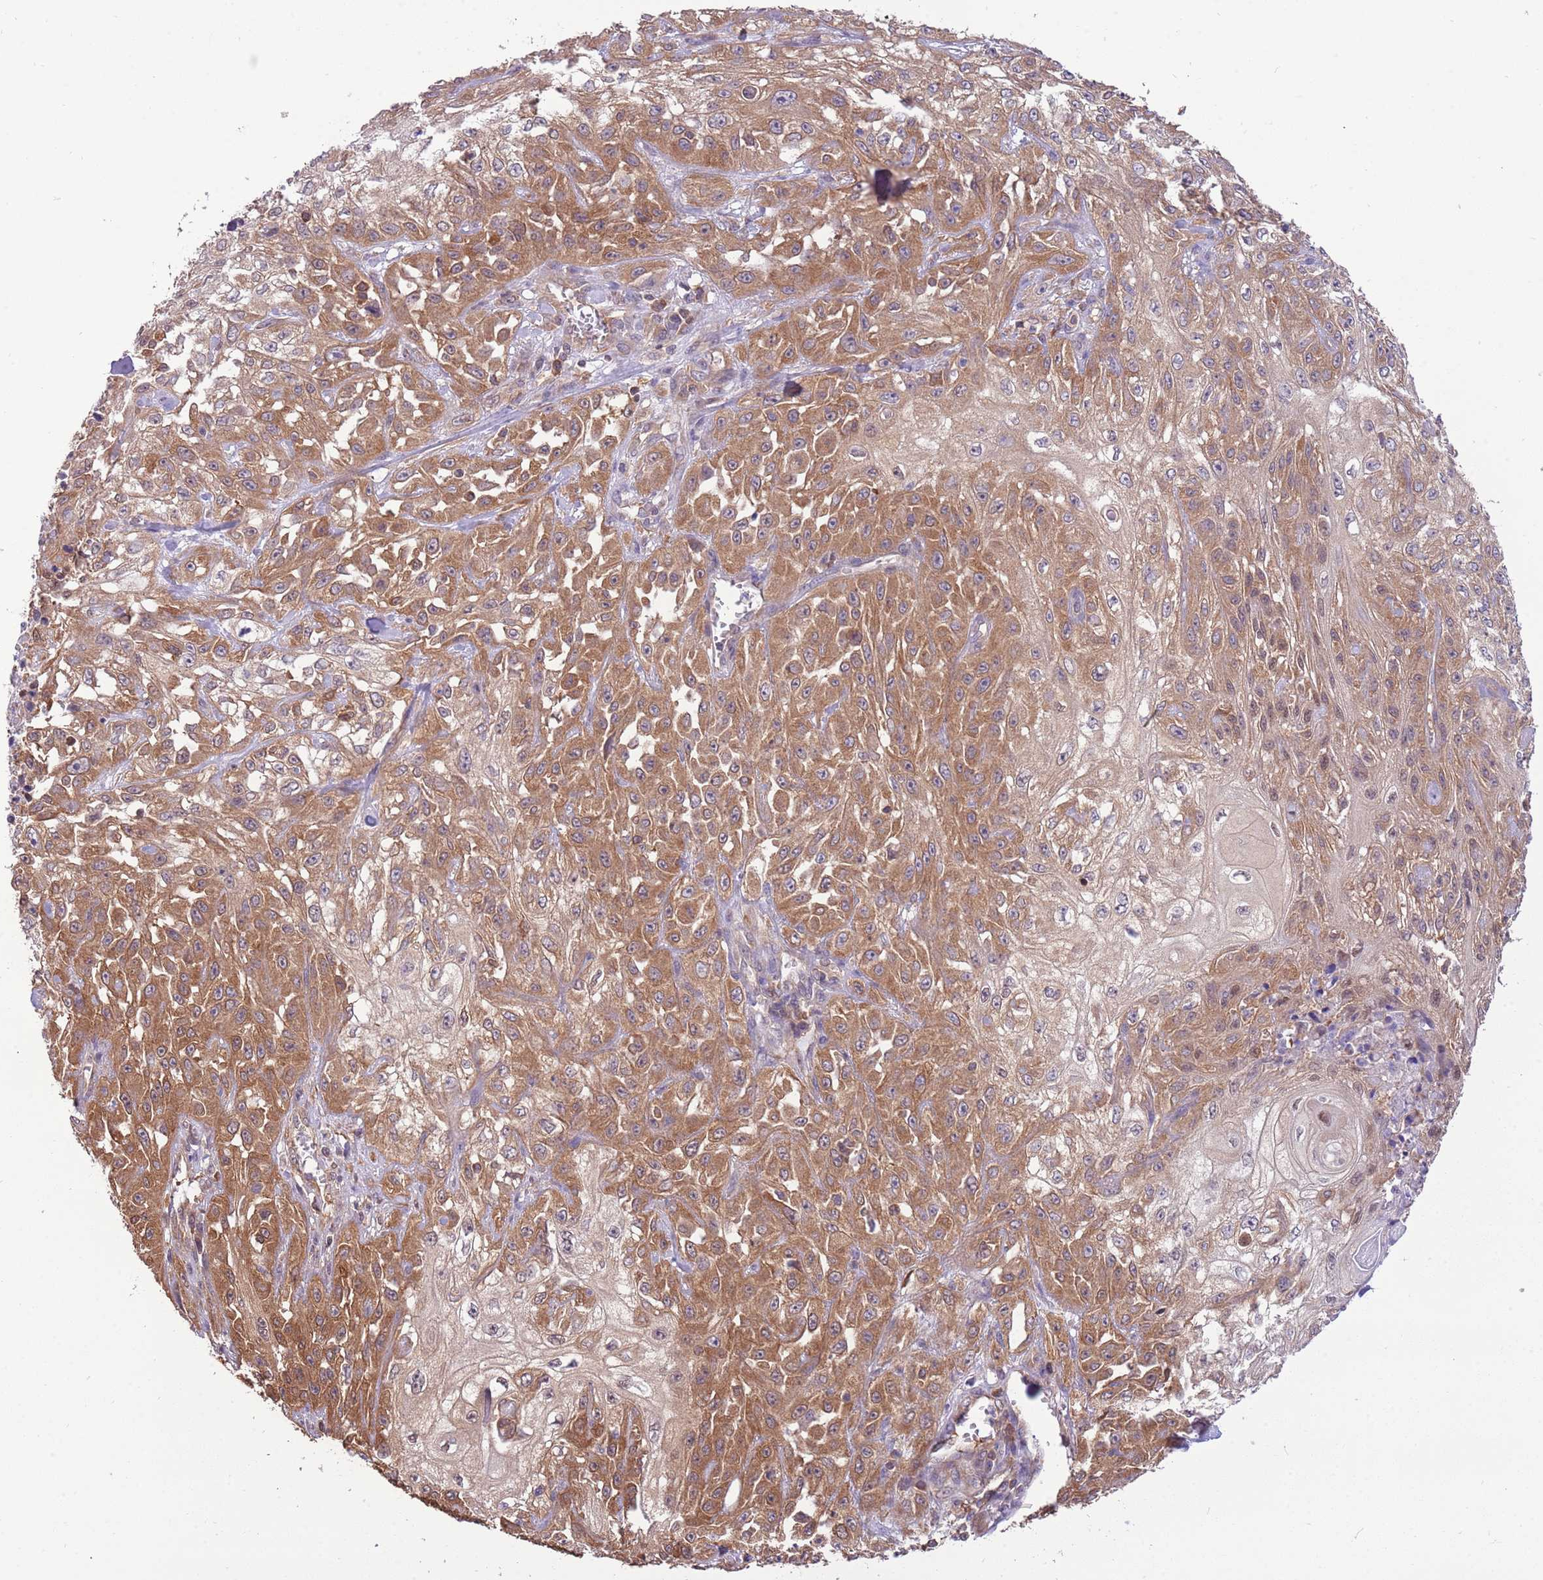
{"staining": {"intensity": "moderate", "quantity": ">75%", "location": "cytoplasmic/membranous"}, "tissue": "skin cancer", "cell_type": "Tumor cells", "image_type": "cancer", "snomed": [{"axis": "morphology", "description": "Squamous cell carcinoma, NOS"}, {"axis": "morphology", "description": "Squamous cell carcinoma, metastatic, NOS"}, {"axis": "topography", "description": "Skin"}, {"axis": "topography", "description": "Lymph node"}], "caption": "Squamous cell carcinoma (skin) stained with DAB immunohistochemistry displays medium levels of moderate cytoplasmic/membranous positivity in approximately >75% of tumor cells.", "gene": "STIP1", "patient": {"sex": "male", "age": 75}}